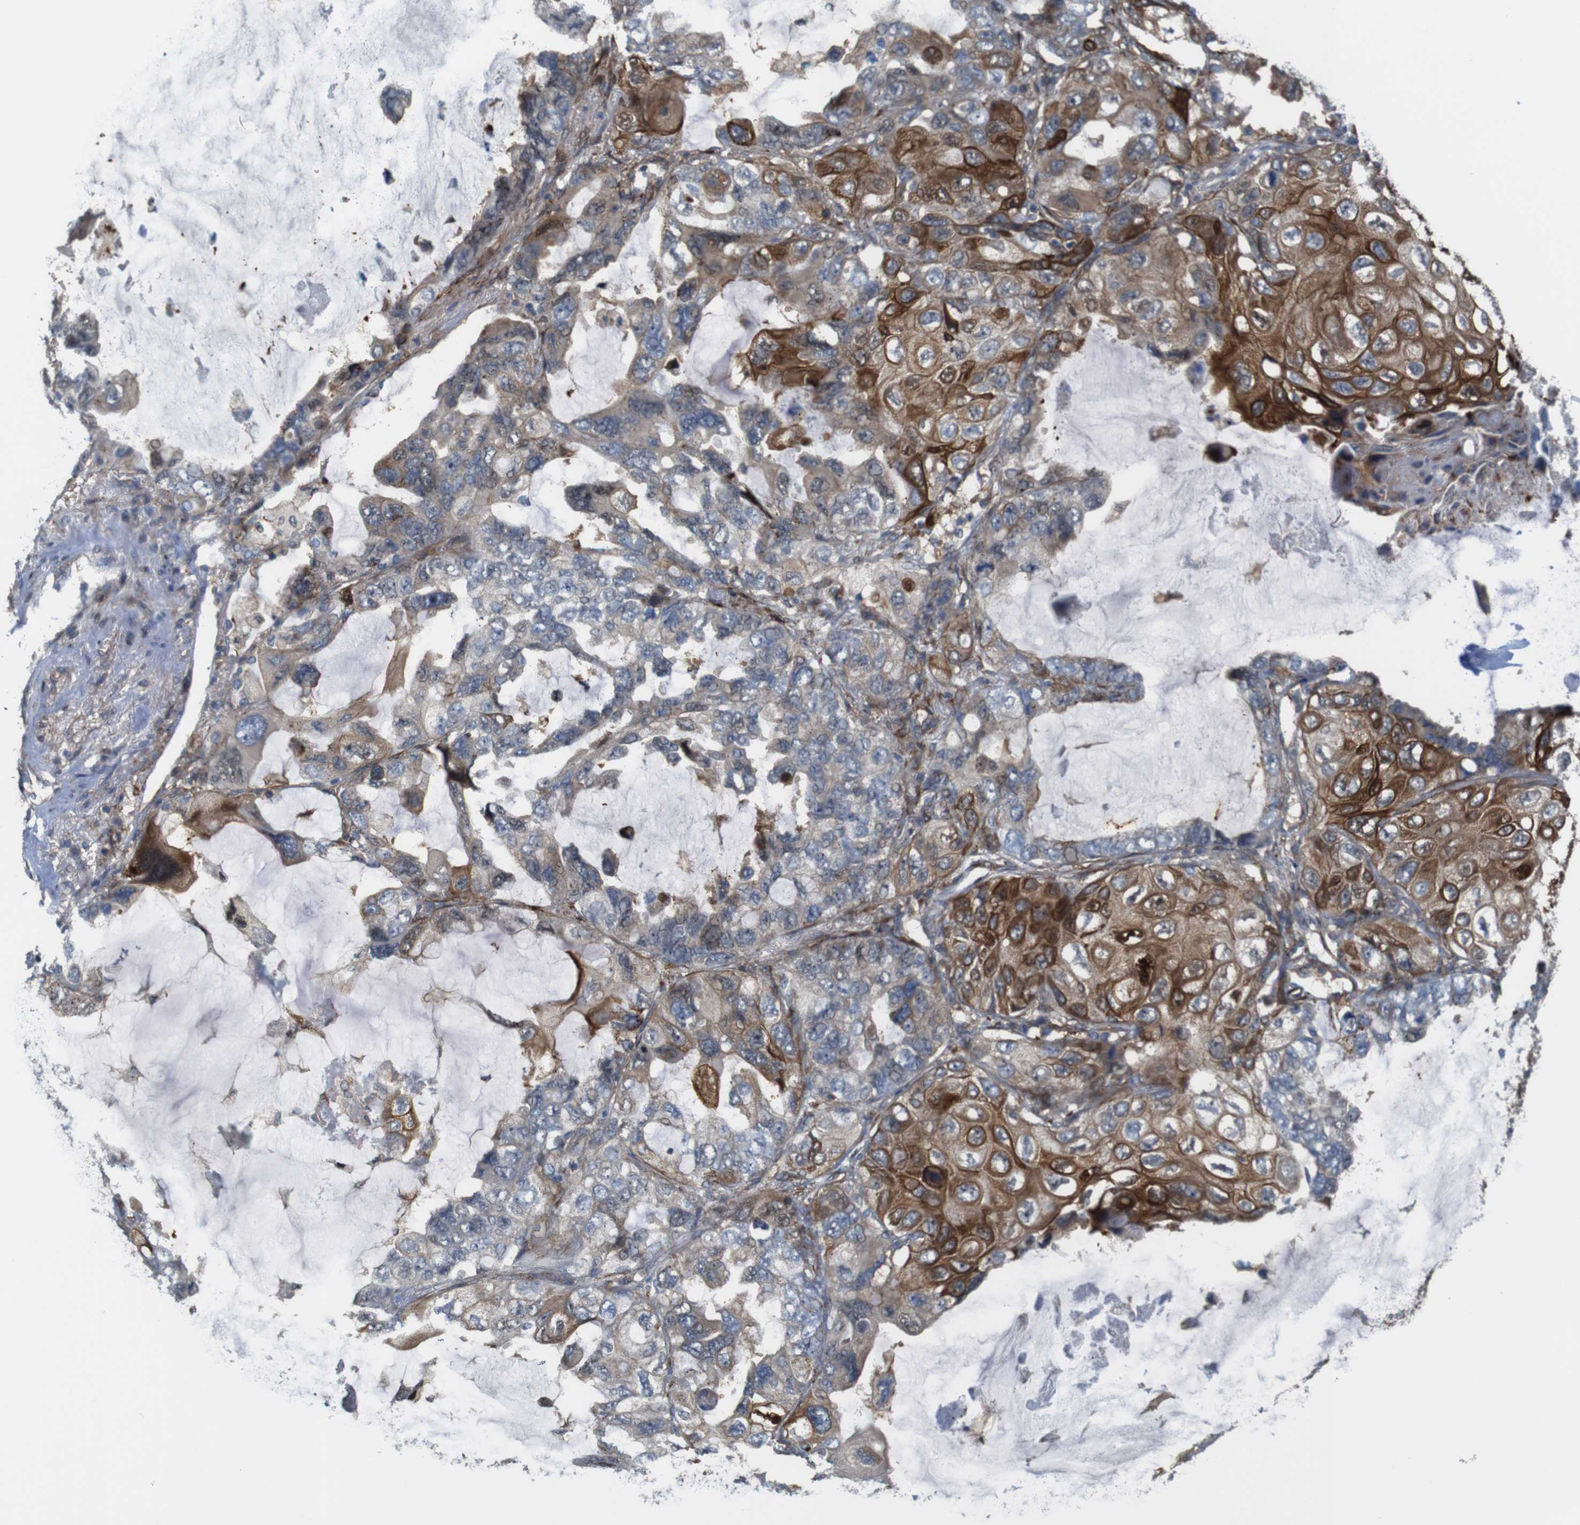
{"staining": {"intensity": "strong", "quantity": "25%-75%", "location": "cytoplasmic/membranous"}, "tissue": "lung cancer", "cell_type": "Tumor cells", "image_type": "cancer", "snomed": [{"axis": "morphology", "description": "Squamous cell carcinoma, NOS"}, {"axis": "topography", "description": "Lung"}], "caption": "DAB (3,3'-diaminobenzidine) immunohistochemical staining of lung squamous cell carcinoma reveals strong cytoplasmic/membranous protein expression in approximately 25%-75% of tumor cells.", "gene": "PCOLCE2", "patient": {"sex": "female", "age": 73}}